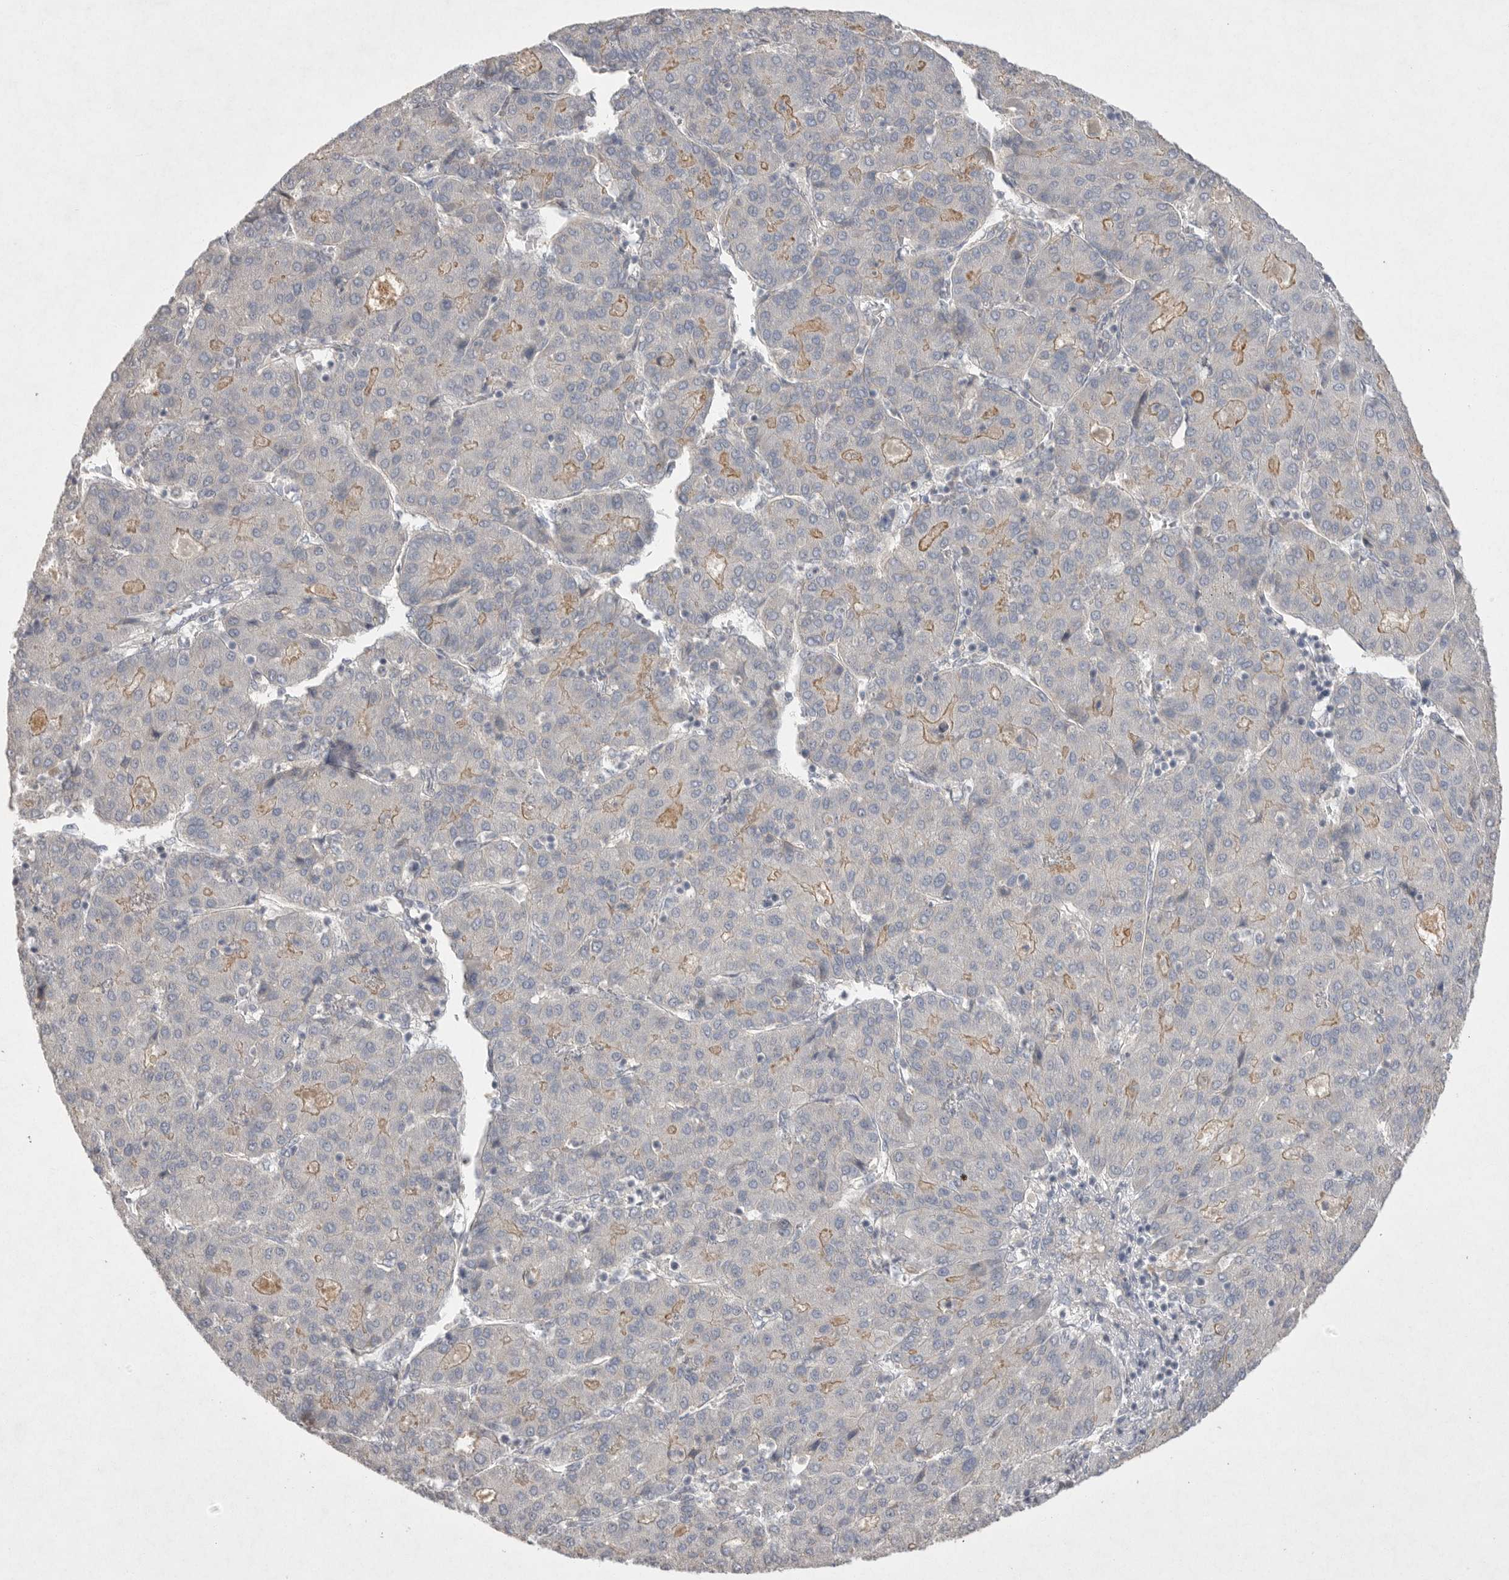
{"staining": {"intensity": "weak", "quantity": "25%-75%", "location": "cytoplasmic/membranous"}, "tissue": "liver cancer", "cell_type": "Tumor cells", "image_type": "cancer", "snomed": [{"axis": "morphology", "description": "Carcinoma, Hepatocellular, NOS"}, {"axis": "topography", "description": "Liver"}], "caption": "An IHC histopathology image of neoplastic tissue is shown. Protein staining in brown highlights weak cytoplasmic/membranous positivity in liver hepatocellular carcinoma within tumor cells.", "gene": "VANGL2", "patient": {"sex": "male", "age": 65}}